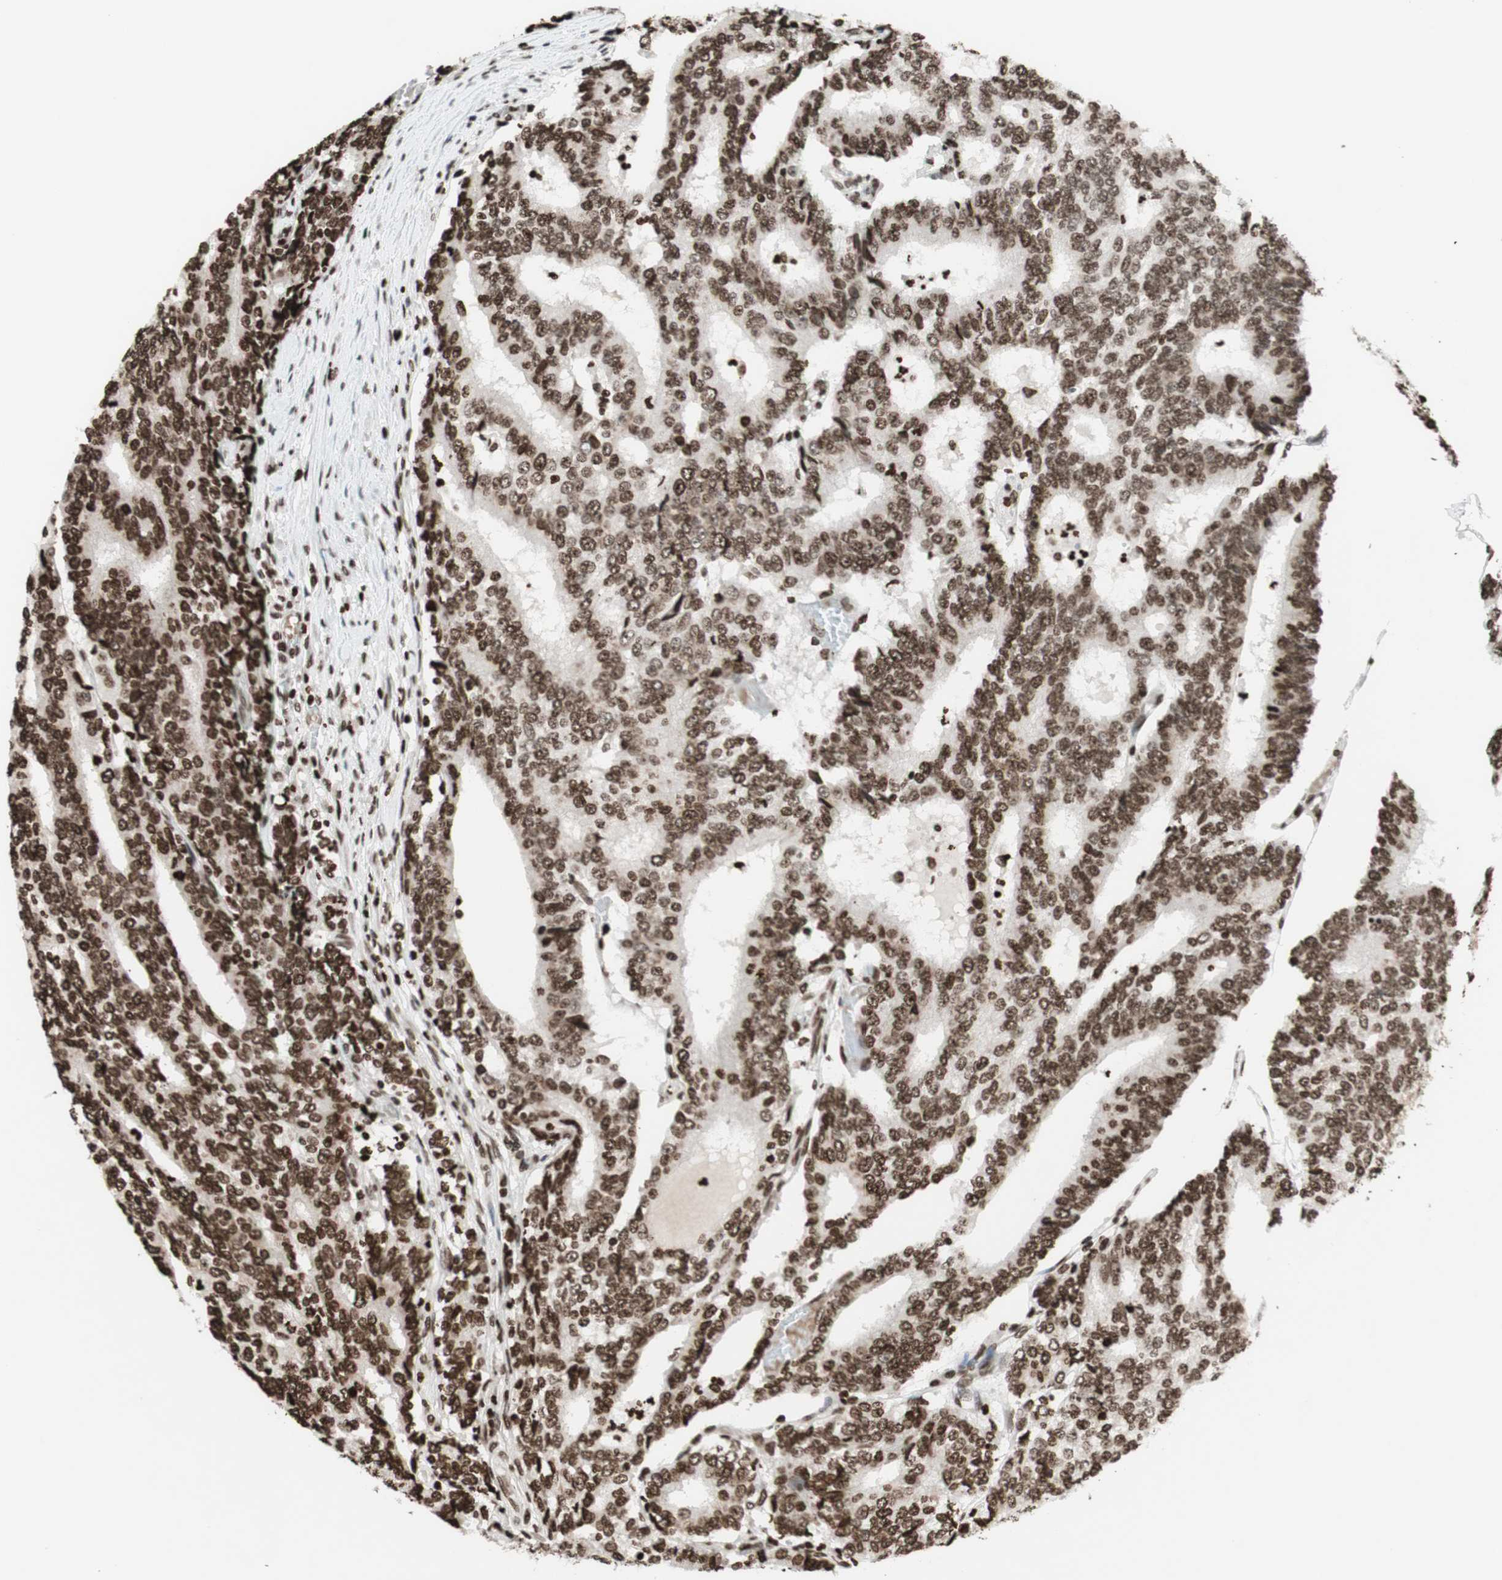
{"staining": {"intensity": "moderate", "quantity": ">75%", "location": "nuclear"}, "tissue": "prostate cancer", "cell_type": "Tumor cells", "image_type": "cancer", "snomed": [{"axis": "morphology", "description": "Normal tissue, NOS"}, {"axis": "morphology", "description": "Adenocarcinoma, High grade"}, {"axis": "topography", "description": "Prostate"}, {"axis": "topography", "description": "Seminal veicle"}], "caption": "Moderate nuclear protein expression is identified in approximately >75% of tumor cells in prostate cancer (high-grade adenocarcinoma).", "gene": "NCOA3", "patient": {"sex": "male", "age": 55}}